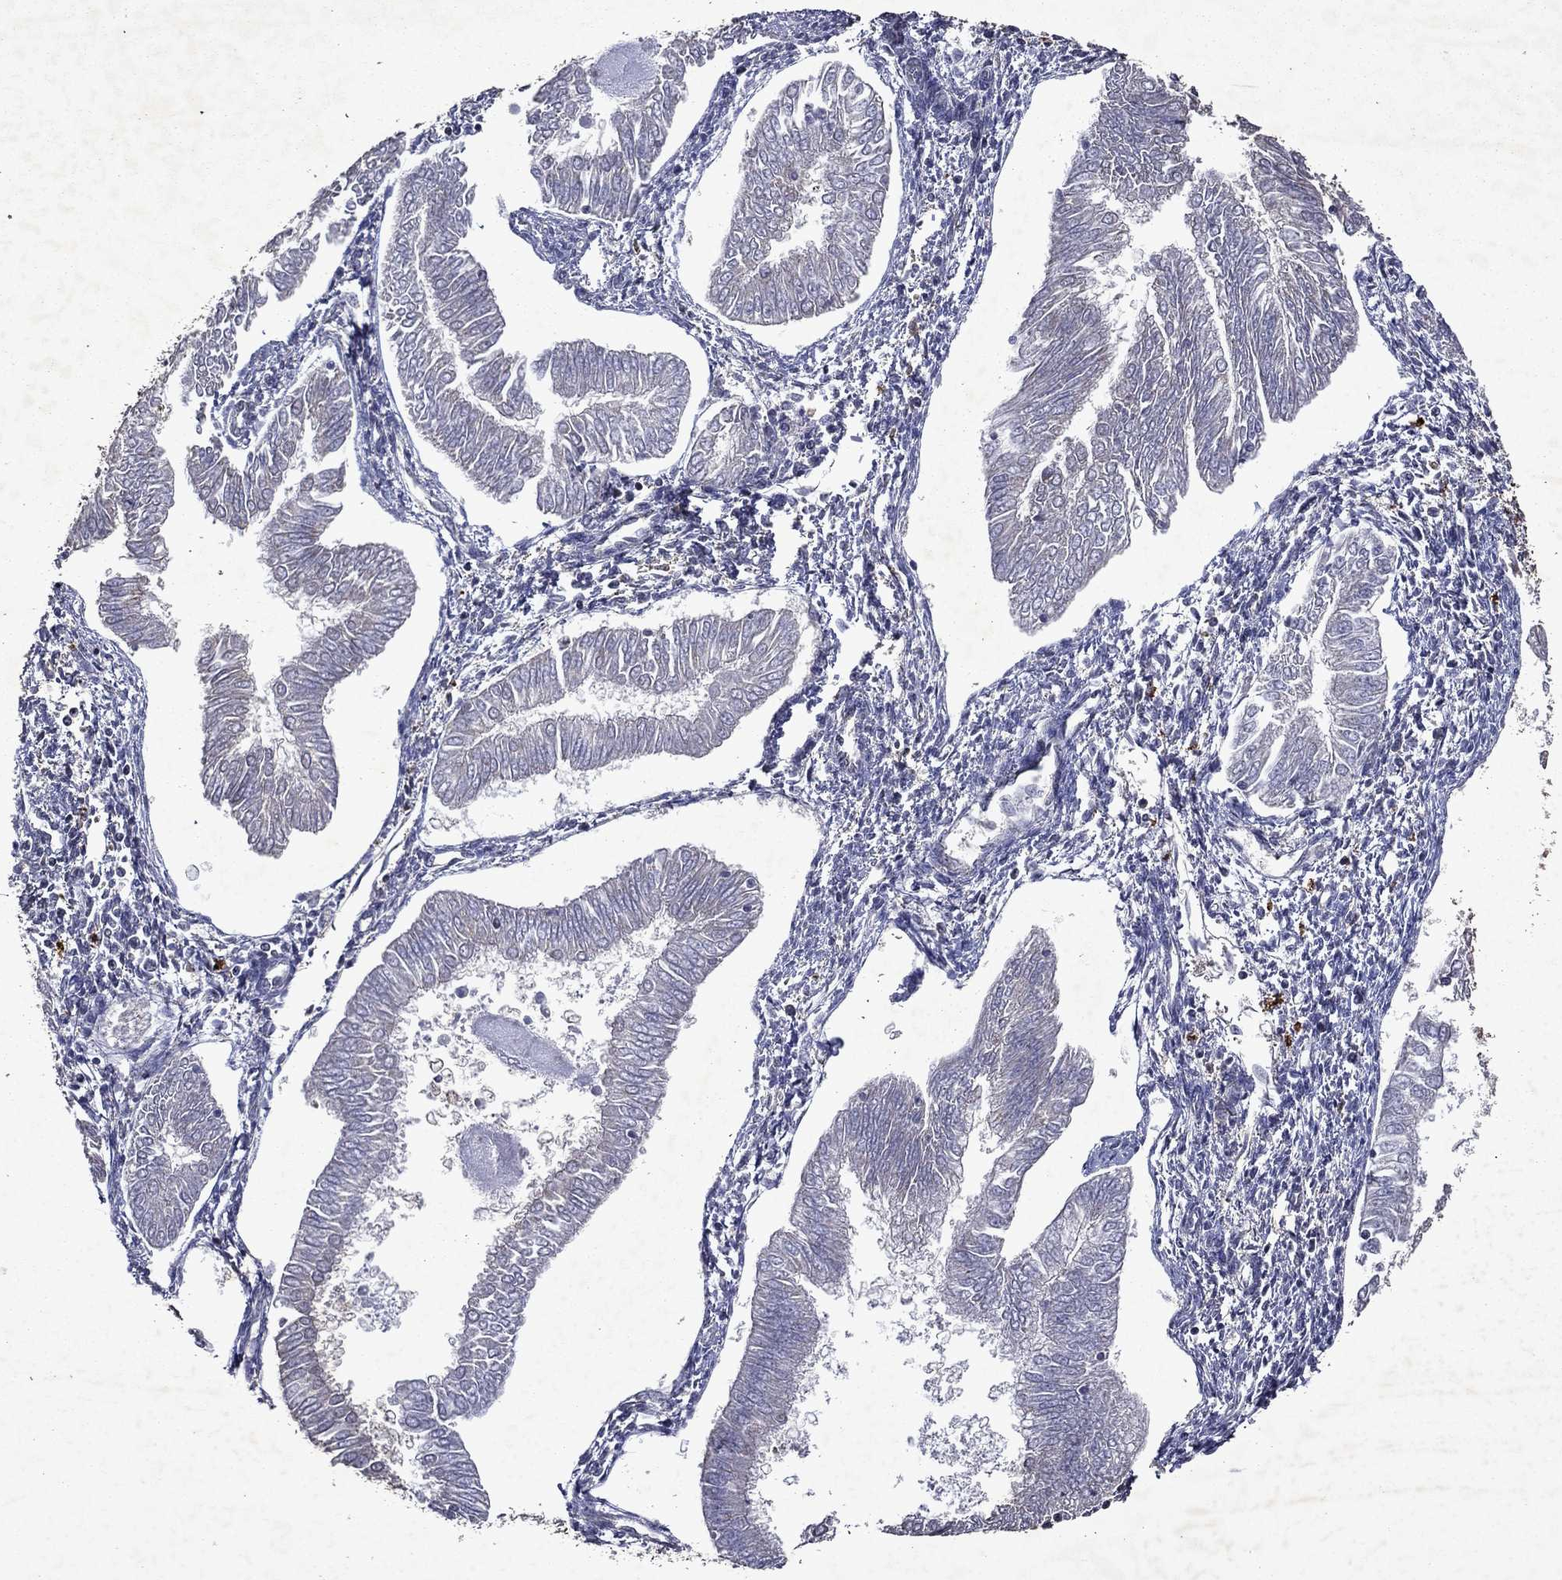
{"staining": {"intensity": "negative", "quantity": "none", "location": "none"}, "tissue": "endometrial cancer", "cell_type": "Tumor cells", "image_type": "cancer", "snomed": [{"axis": "morphology", "description": "Adenocarcinoma, NOS"}, {"axis": "topography", "description": "Endometrium"}], "caption": "Immunohistochemistry (IHC) image of neoplastic tissue: human adenocarcinoma (endometrial) stained with DAB demonstrates no significant protein staining in tumor cells. Nuclei are stained in blue.", "gene": "EIF2B4", "patient": {"sex": "female", "age": 53}}